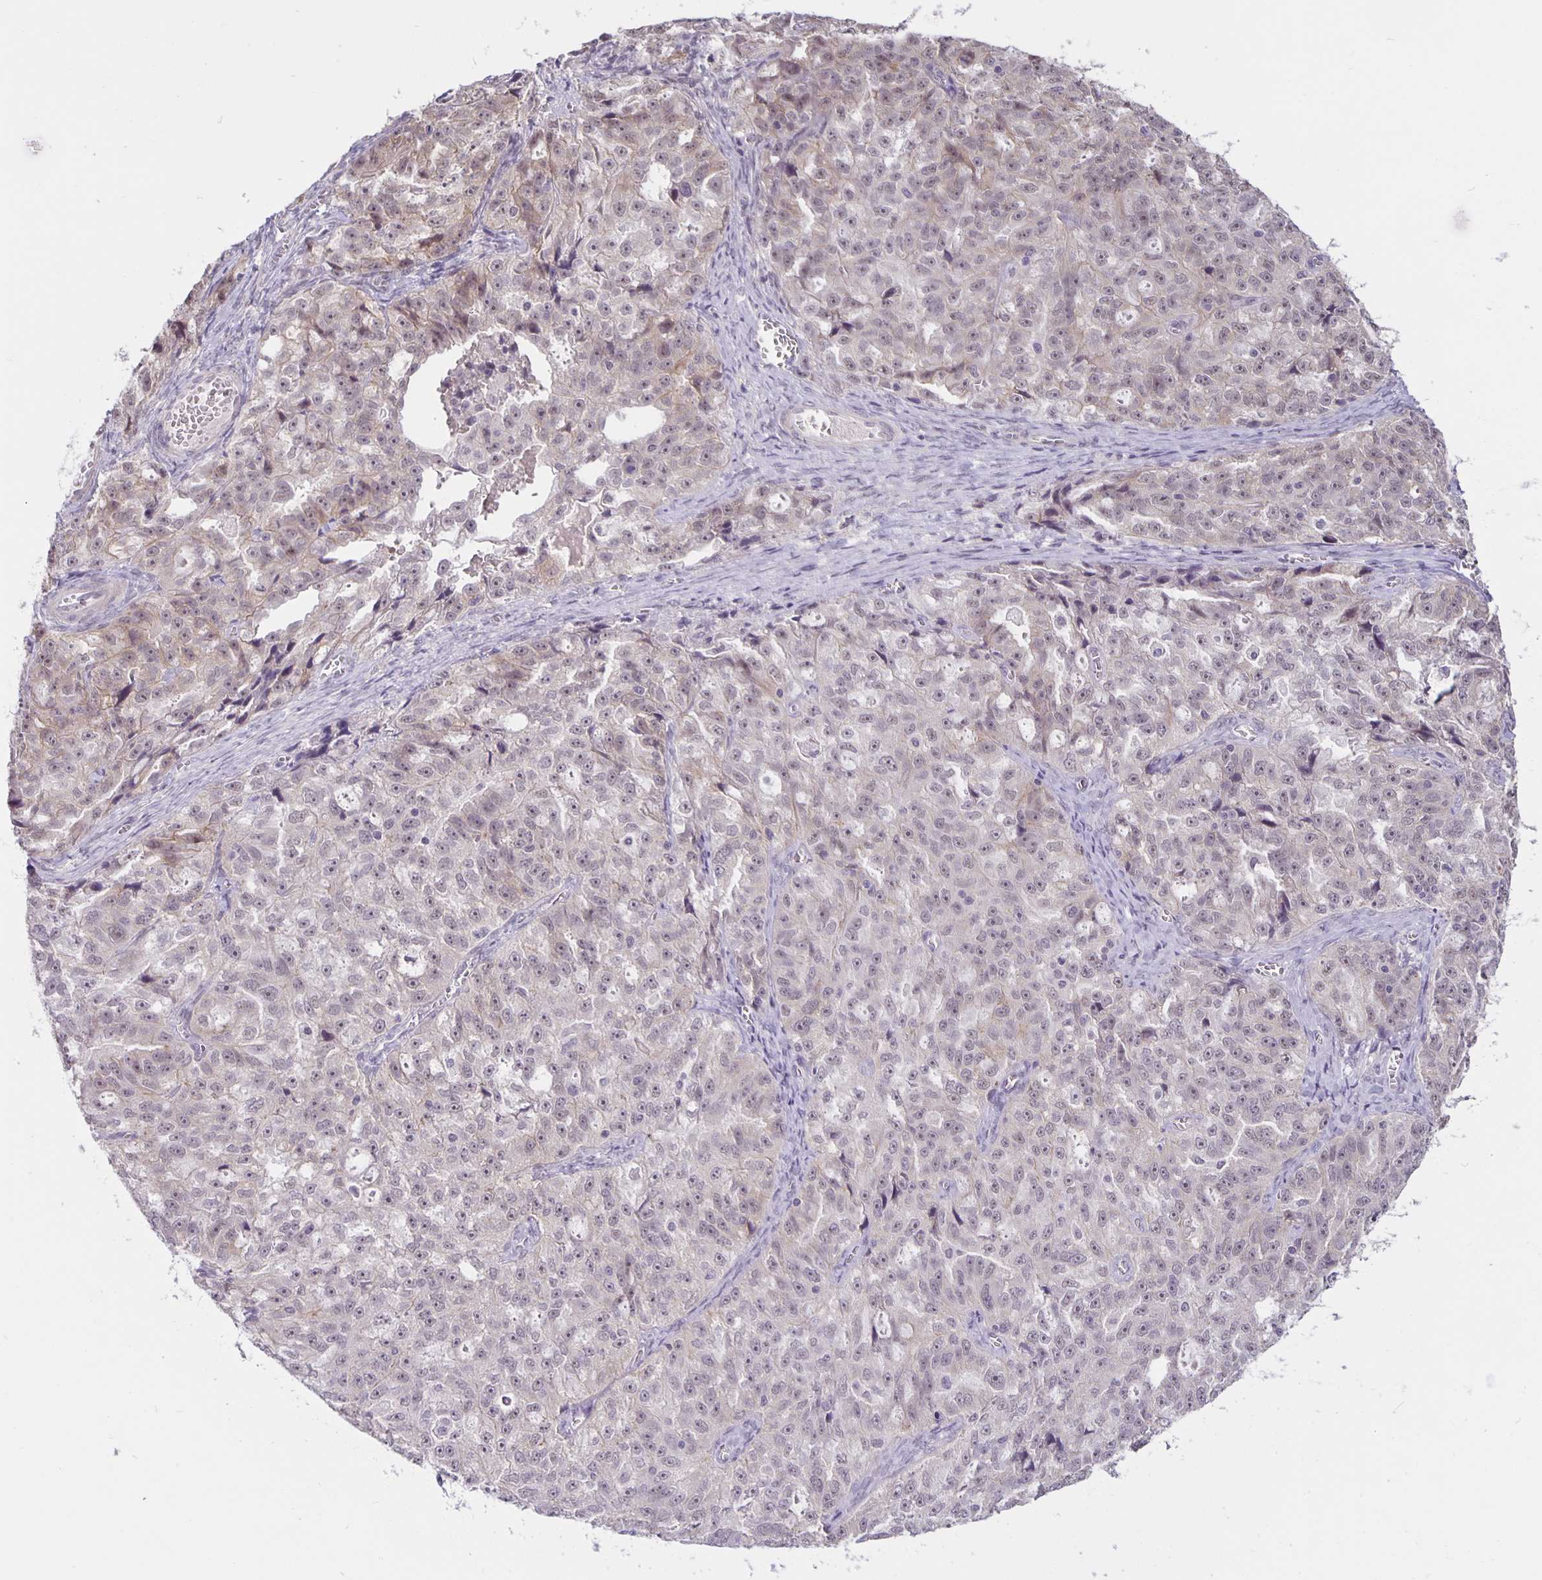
{"staining": {"intensity": "negative", "quantity": "none", "location": "none"}, "tissue": "ovarian cancer", "cell_type": "Tumor cells", "image_type": "cancer", "snomed": [{"axis": "morphology", "description": "Cystadenocarcinoma, serous, NOS"}, {"axis": "topography", "description": "Ovary"}], "caption": "Immunohistochemistry (IHC) of human serous cystadenocarcinoma (ovarian) exhibits no staining in tumor cells.", "gene": "ARVCF", "patient": {"sex": "female", "age": 51}}